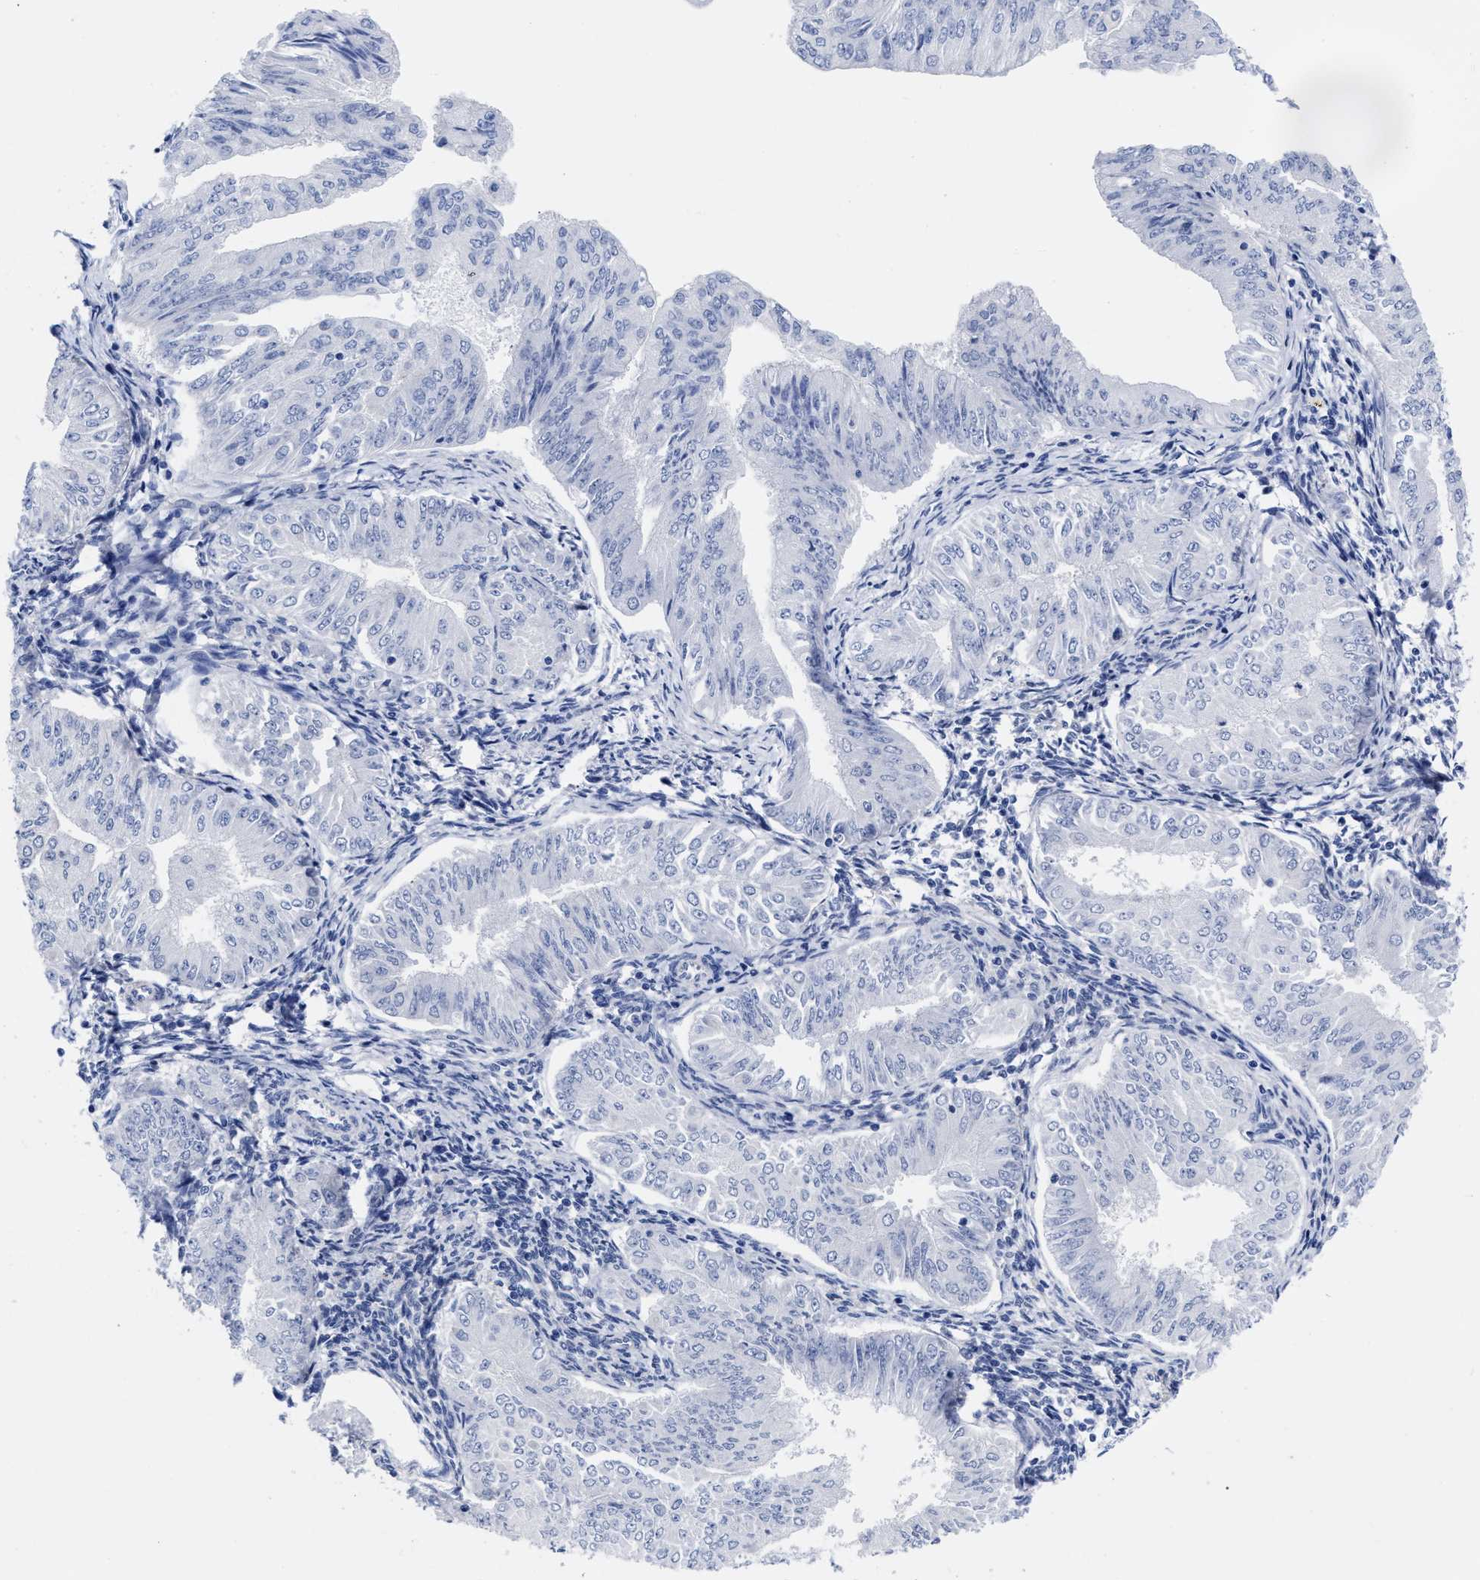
{"staining": {"intensity": "negative", "quantity": "none", "location": "none"}, "tissue": "endometrial cancer", "cell_type": "Tumor cells", "image_type": "cancer", "snomed": [{"axis": "morphology", "description": "Normal tissue, NOS"}, {"axis": "morphology", "description": "Adenocarcinoma, NOS"}, {"axis": "topography", "description": "Endometrium"}], "caption": "Immunohistochemistry photomicrograph of adenocarcinoma (endometrial) stained for a protein (brown), which reveals no staining in tumor cells. The staining was performed using DAB (3,3'-diaminobenzidine) to visualize the protein expression in brown, while the nuclei were stained in blue with hematoxylin (Magnification: 20x).", "gene": "IRAG2", "patient": {"sex": "female", "age": 53}}